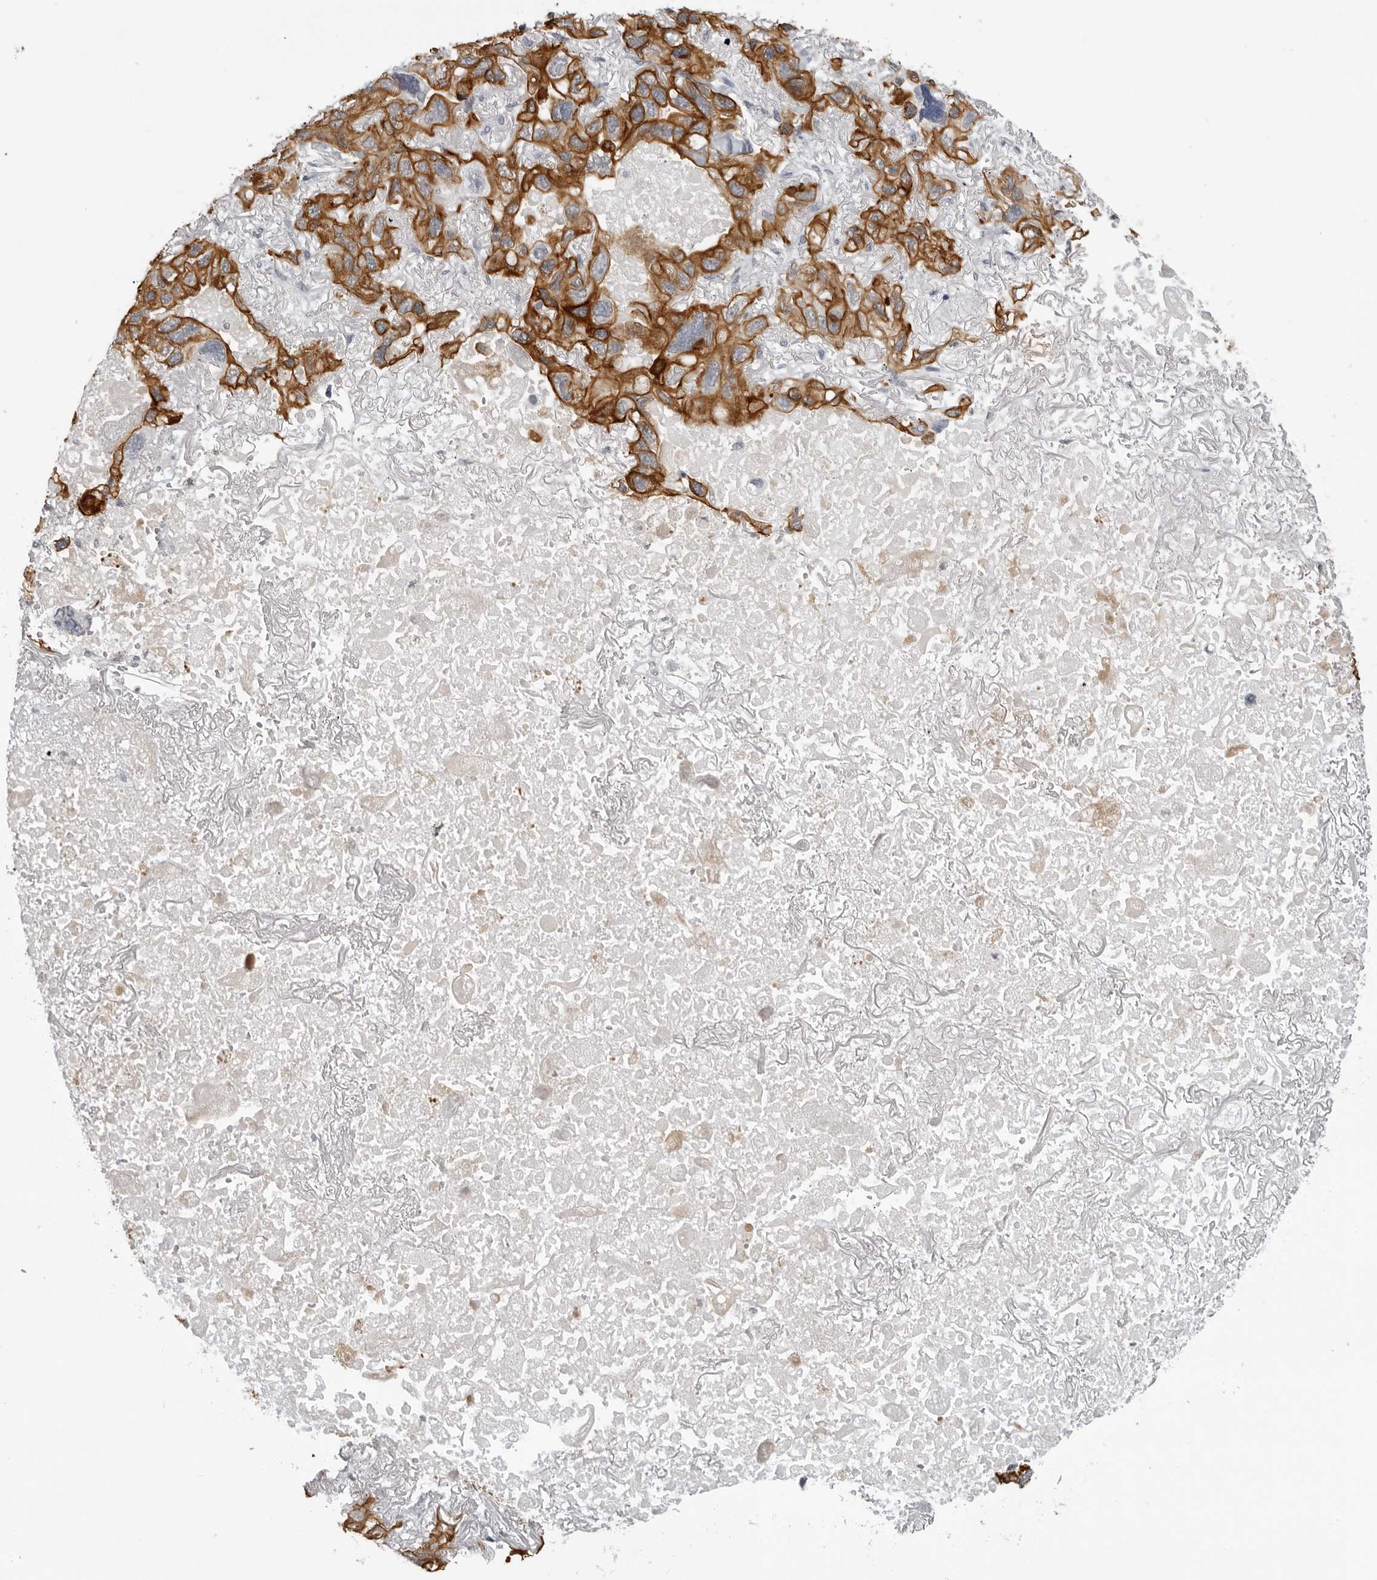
{"staining": {"intensity": "strong", "quantity": ">75%", "location": "cytoplasmic/membranous"}, "tissue": "lung cancer", "cell_type": "Tumor cells", "image_type": "cancer", "snomed": [{"axis": "morphology", "description": "Squamous cell carcinoma, NOS"}, {"axis": "topography", "description": "Lung"}], "caption": "A high amount of strong cytoplasmic/membranous positivity is identified in about >75% of tumor cells in lung cancer tissue.", "gene": "SERPINF2", "patient": {"sex": "female", "age": 73}}